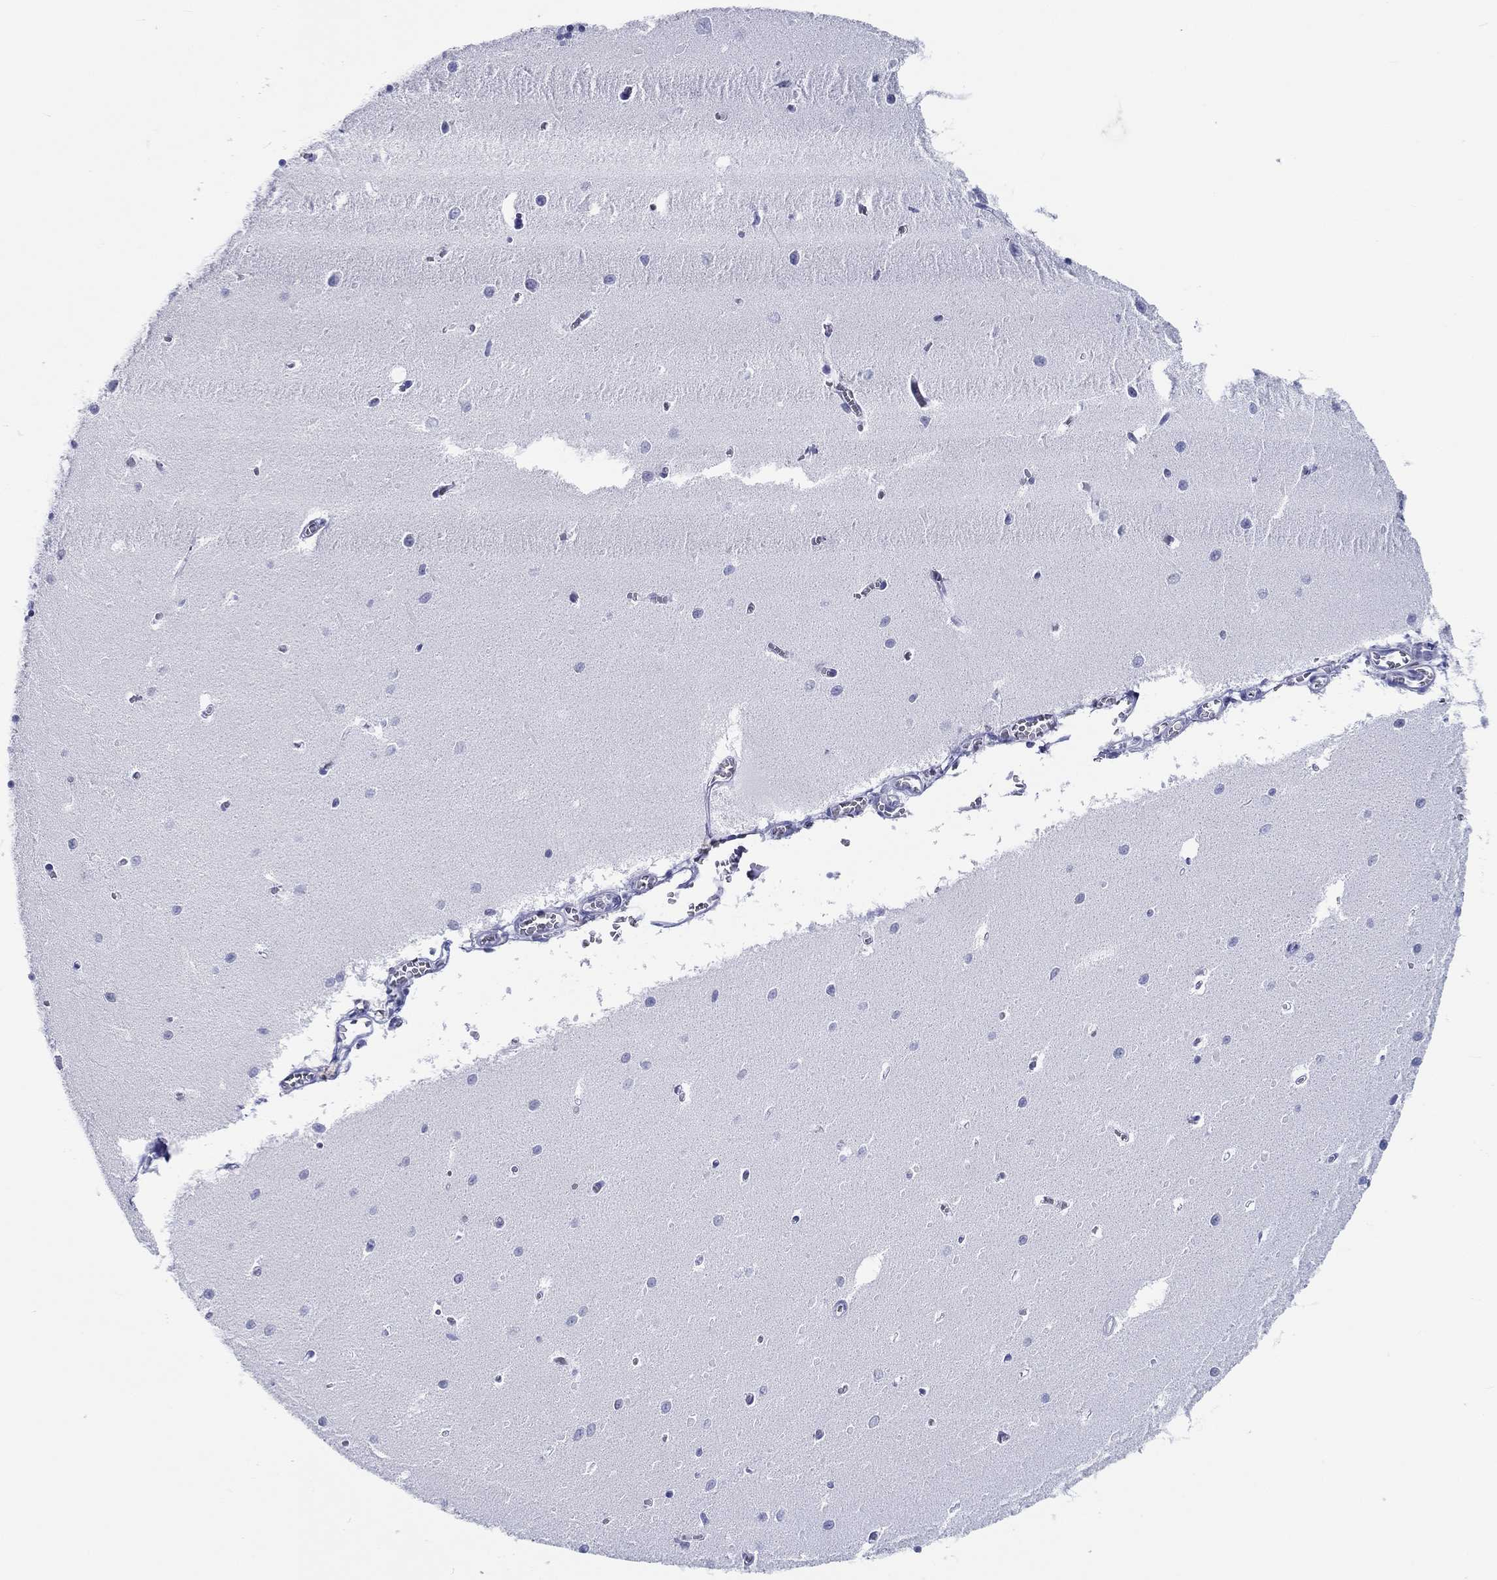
{"staining": {"intensity": "negative", "quantity": "none", "location": "none"}, "tissue": "cerebellum", "cell_type": "Cells in granular layer", "image_type": "normal", "snomed": [{"axis": "morphology", "description": "Normal tissue, NOS"}, {"axis": "topography", "description": "Cerebellum"}], "caption": "Image shows no protein positivity in cells in granular layer of unremarkable cerebellum.", "gene": "H1", "patient": {"sex": "female", "age": 64}}